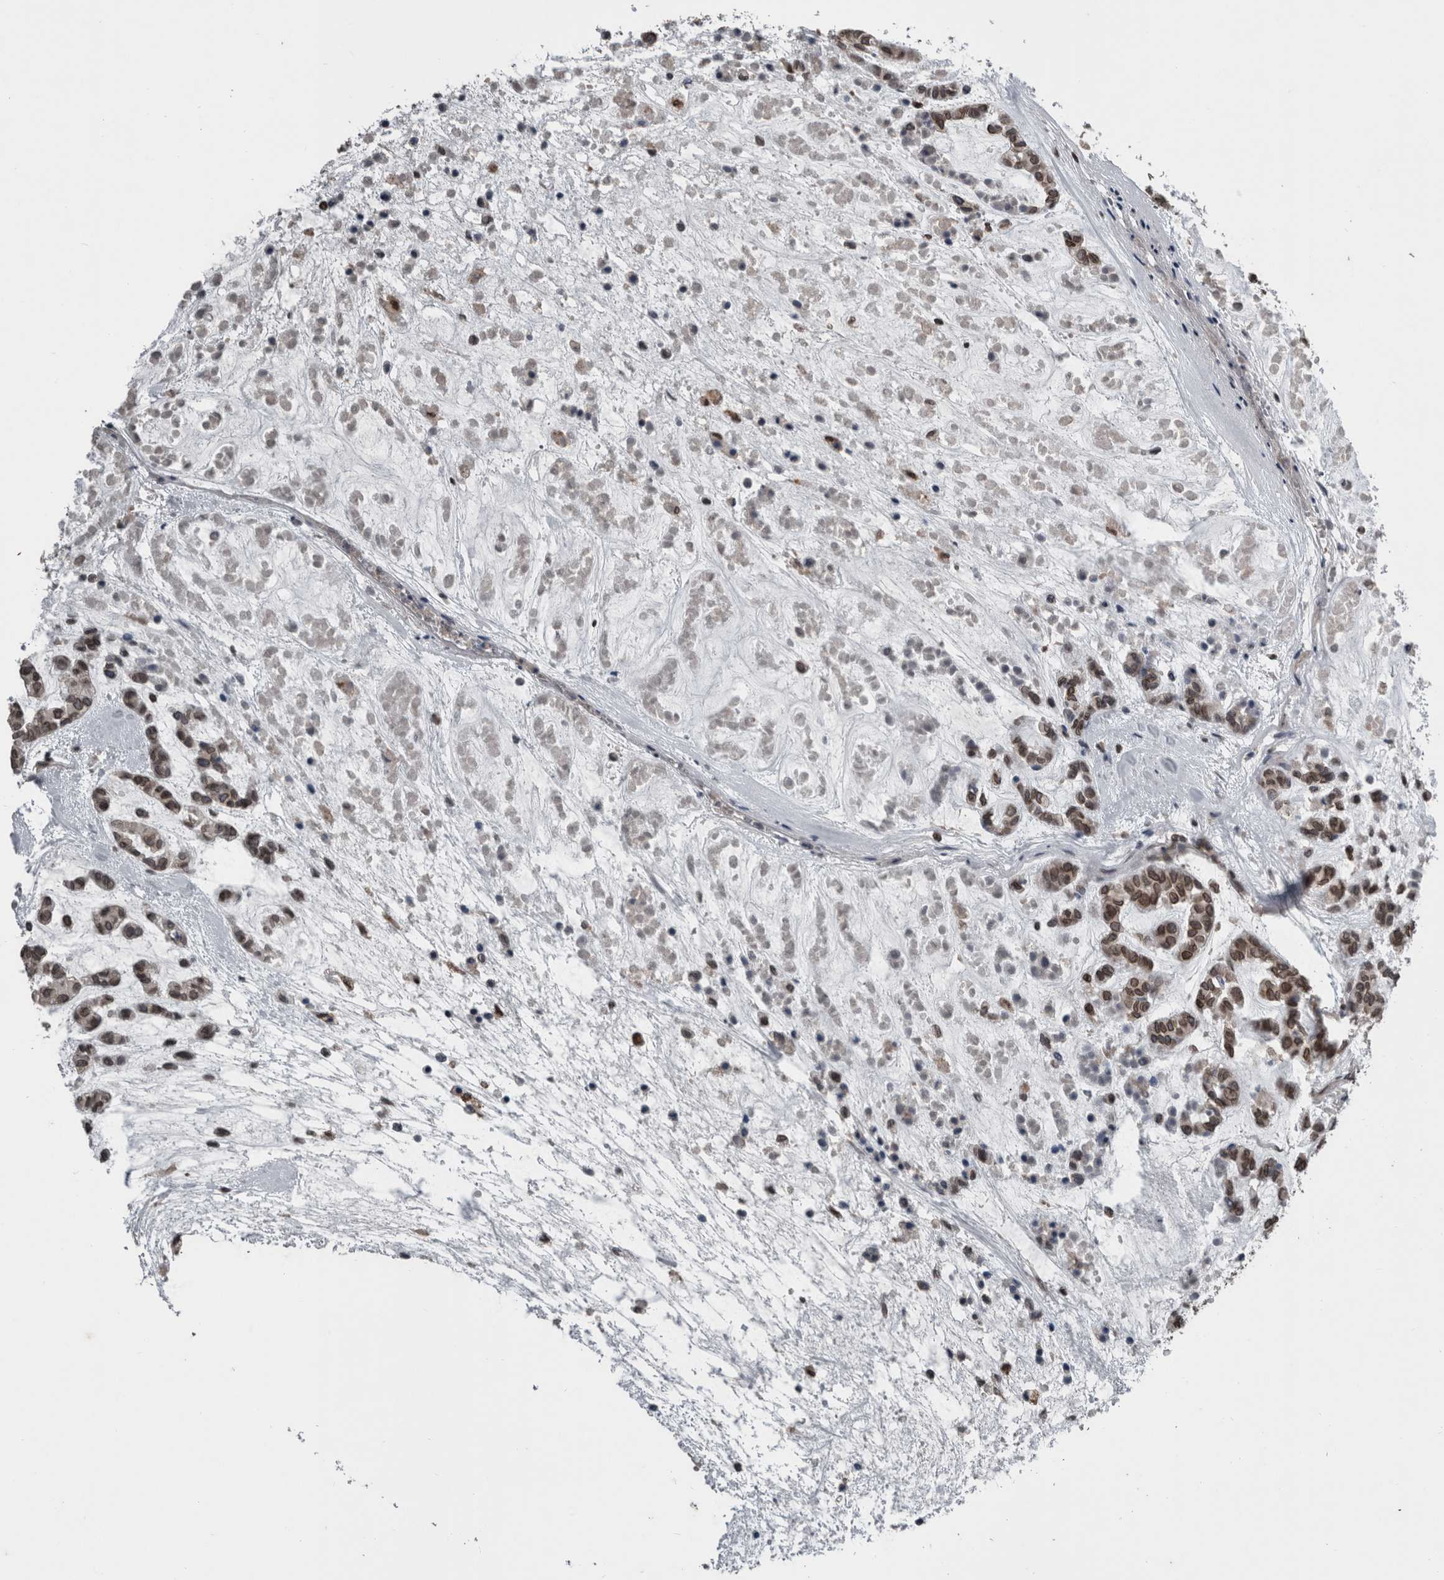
{"staining": {"intensity": "strong", "quantity": ">75%", "location": "cytoplasmic/membranous,nuclear"}, "tissue": "head and neck cancer", "cell_type": "Tumor cells", "image_type": "cancer", "snomed": [{"axis": "morphology", "description": "Adenocarcinoma, NOS"}, {"axis": "morphology", "description": "Adenoma, NOS"}, {"axis": "topography", "description": "Head-Neck"}], "caption": "This image demonstrates IHC staining of human head and neck cancer (adenoma), with high strong cytoplasmic/membranous and nuclear expression in about >75% of tumor cells.", "gene": "RANBP2", "patient": {"sex": "female", "age": 55}}